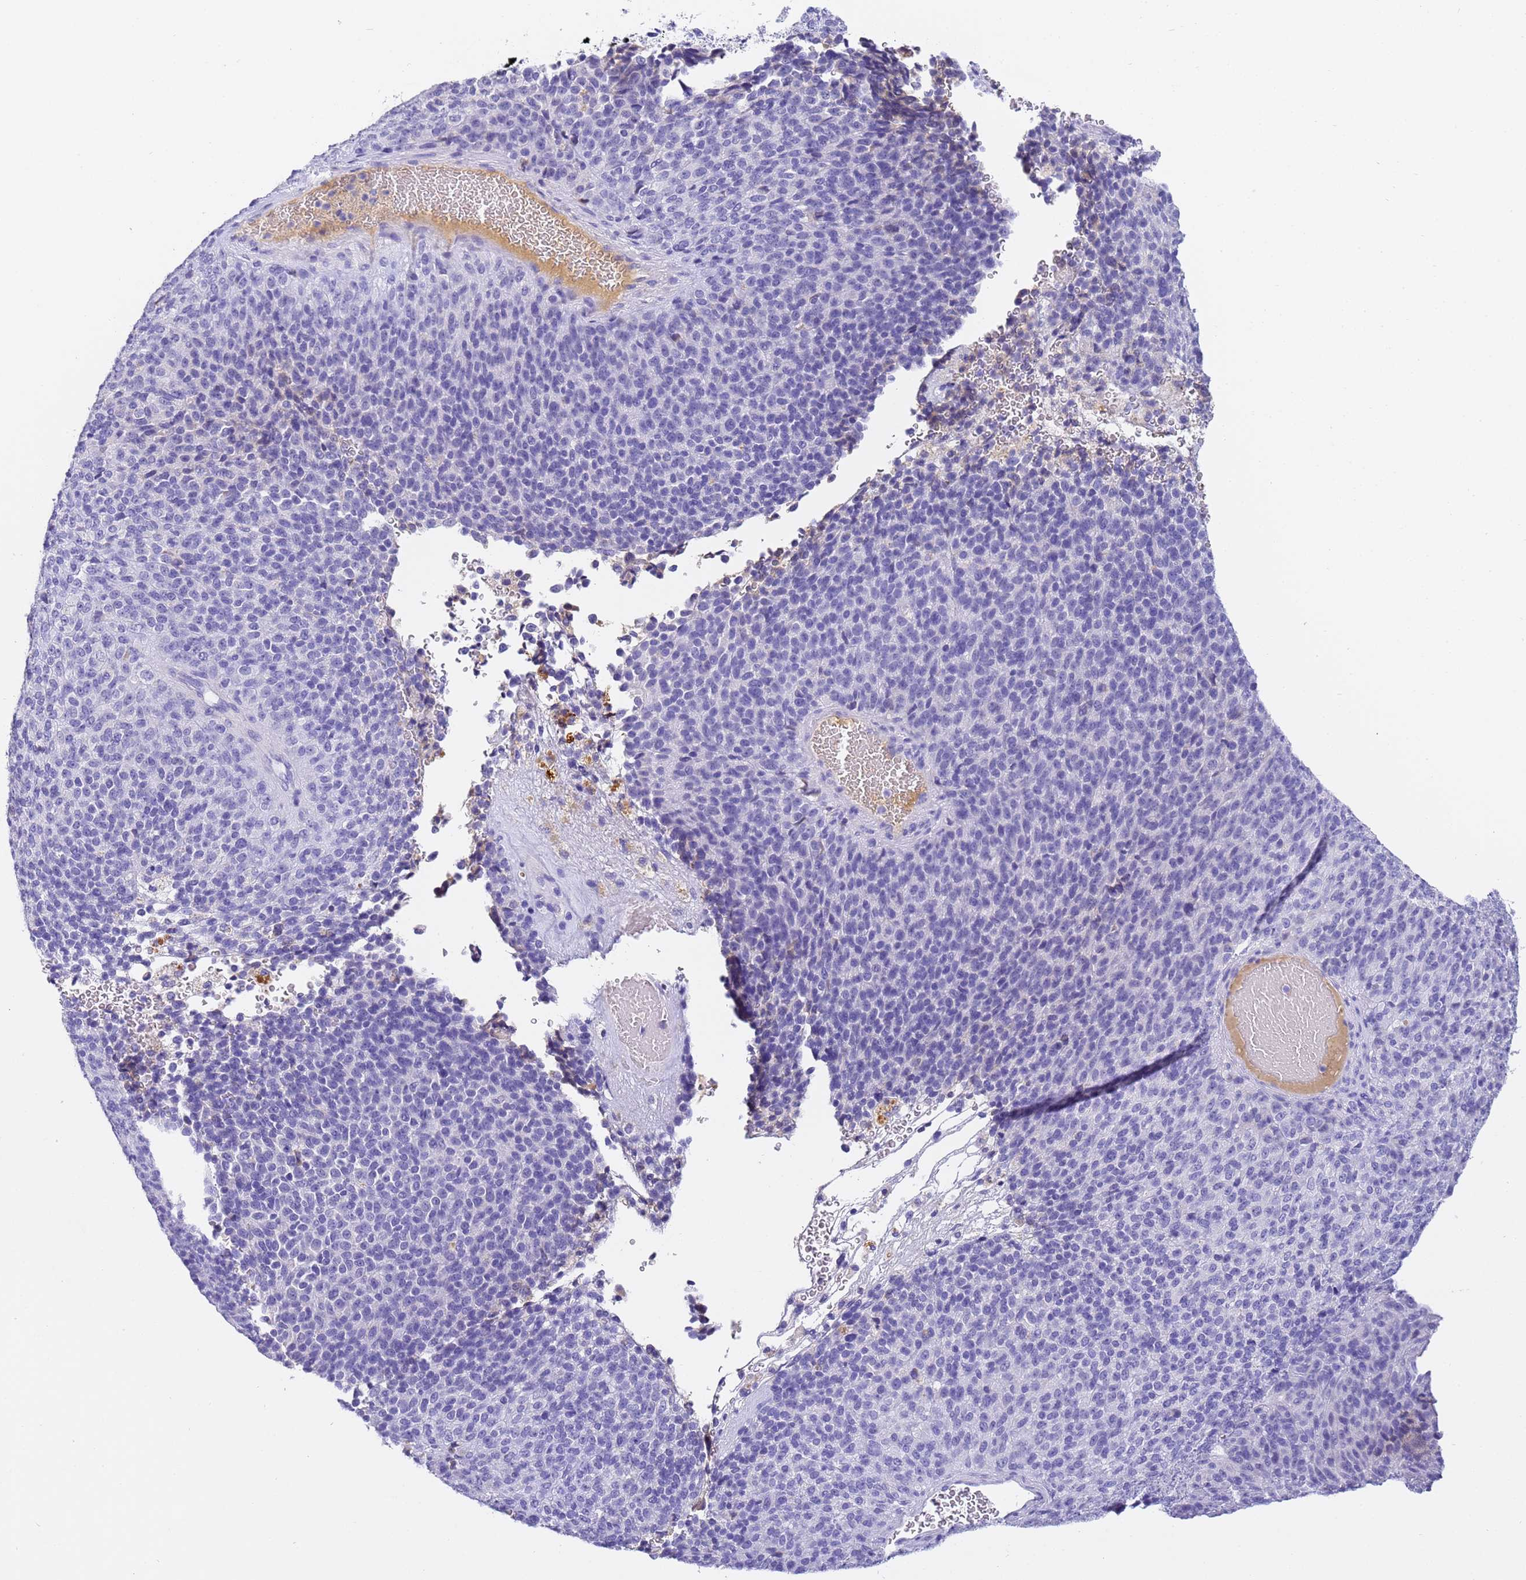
{"staining": {"intensity": "negative", "quantity": "none", "location": "none"}, "tissue": "melanoma", "cell_type": "Tumor cells", "image_type": "cancer", "snomed": [{"axis": "morphology", "description": "Malignant melanoma, Metastatic site"}, {"axis": "topography", "description": "Brain"}], "caption": "DAB (3,3'-diaminobenzidine) immunohistochemical staining of human malignant melanoma (metastatic site) displays no significant positivity in tumor cells.", "gene": "CFHR2", "patient": {"sex": "female", "age": 56}}